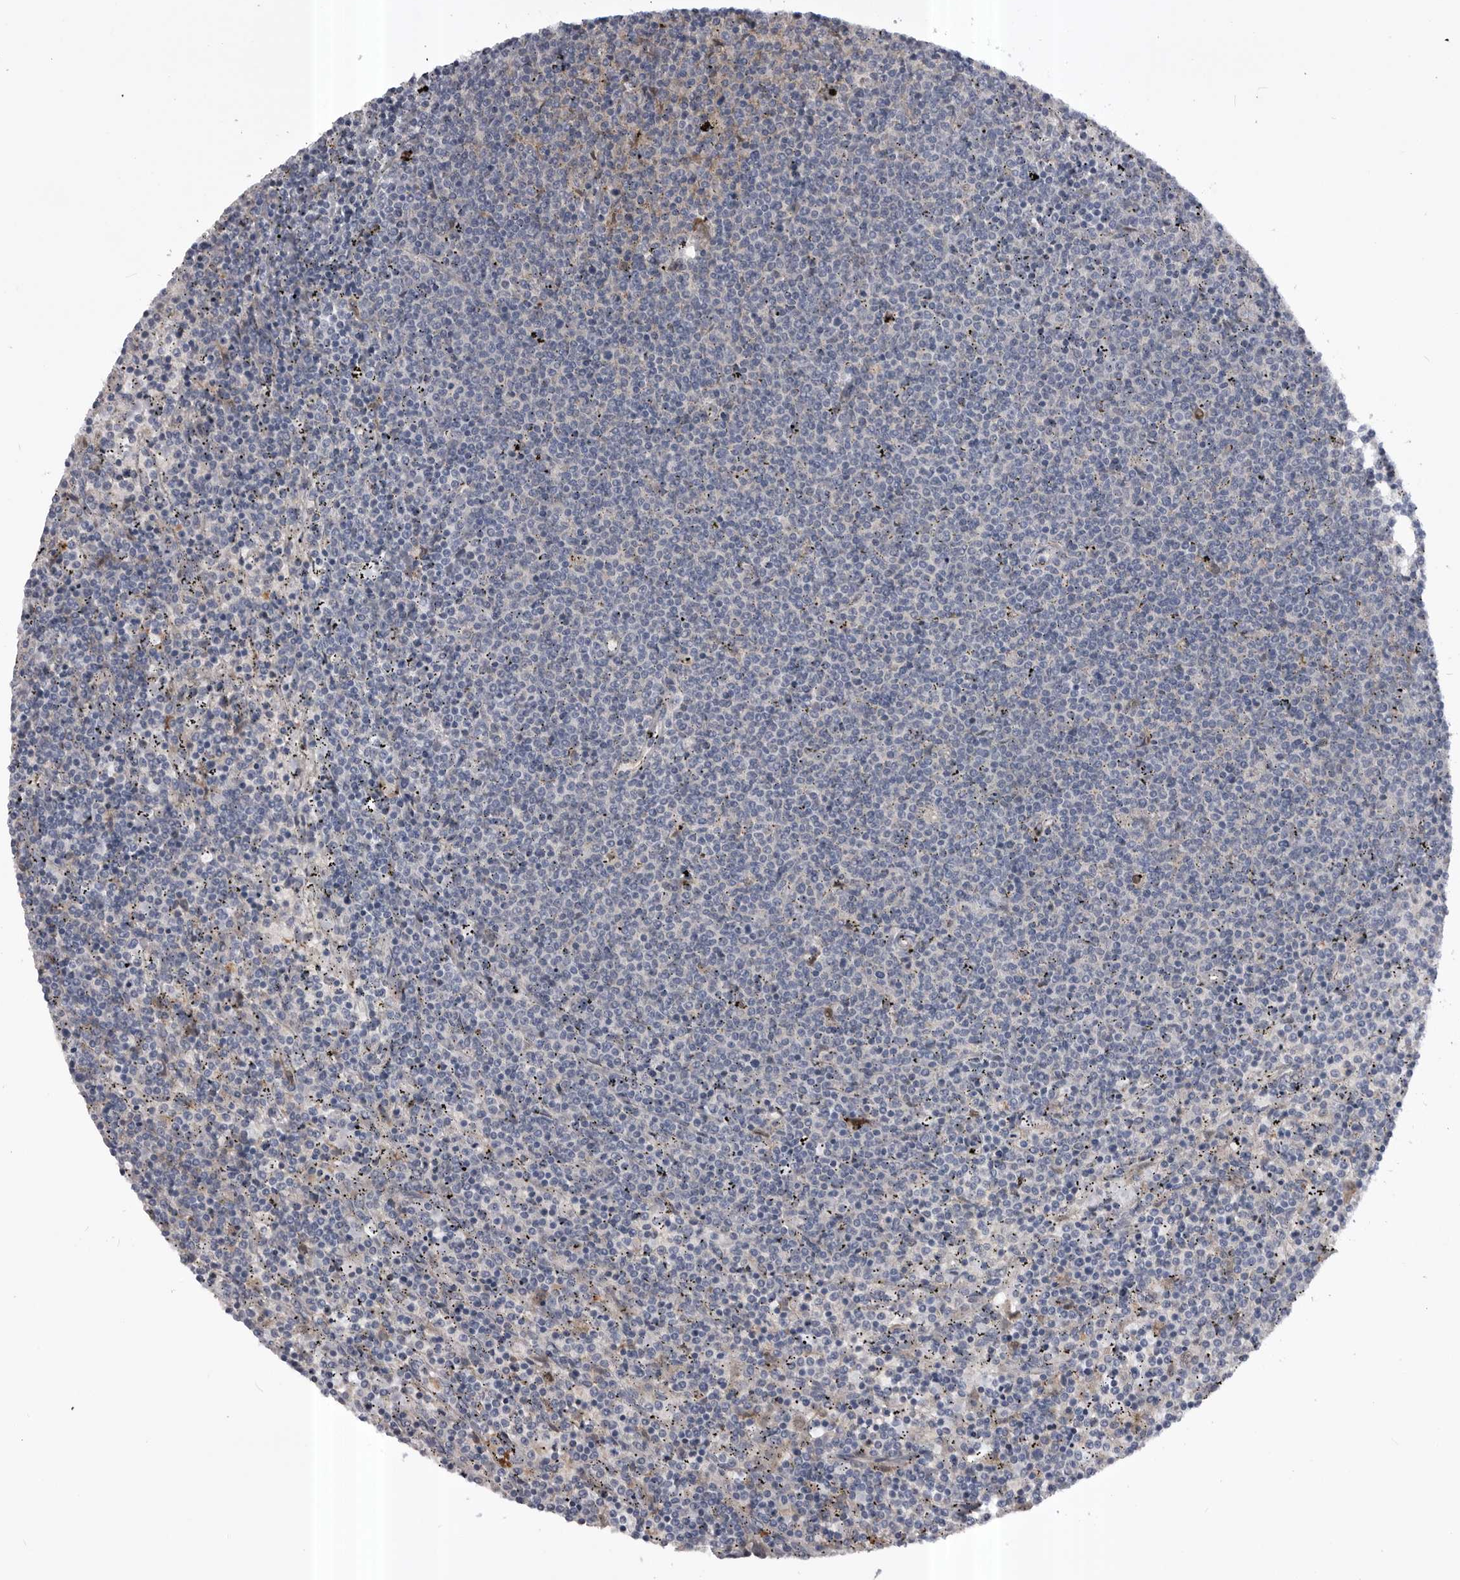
{"staining": {"intensity": "negative", "quantity": "none", "location": "none"}, "tissue": "lymphoma", "cell_type": "Tumor cells", "image_type": "cancer", "snomed": [{"axis": "morphology", "description": "Malignant lymphoma, non-Hodgkin's type, Low grade"}, {"axis": "topography", "description": "Spleen"}], "caption": "High magnification brightfield microscopy of lymphoma stained with DAB (3,3'-diaminobenzidine) (brown) and counterstained with hematoxylin (blue): tumor cells show no significant staining.", "gene": "RAB3GAP2", "patient": {"sex": "female", "age": 50}}